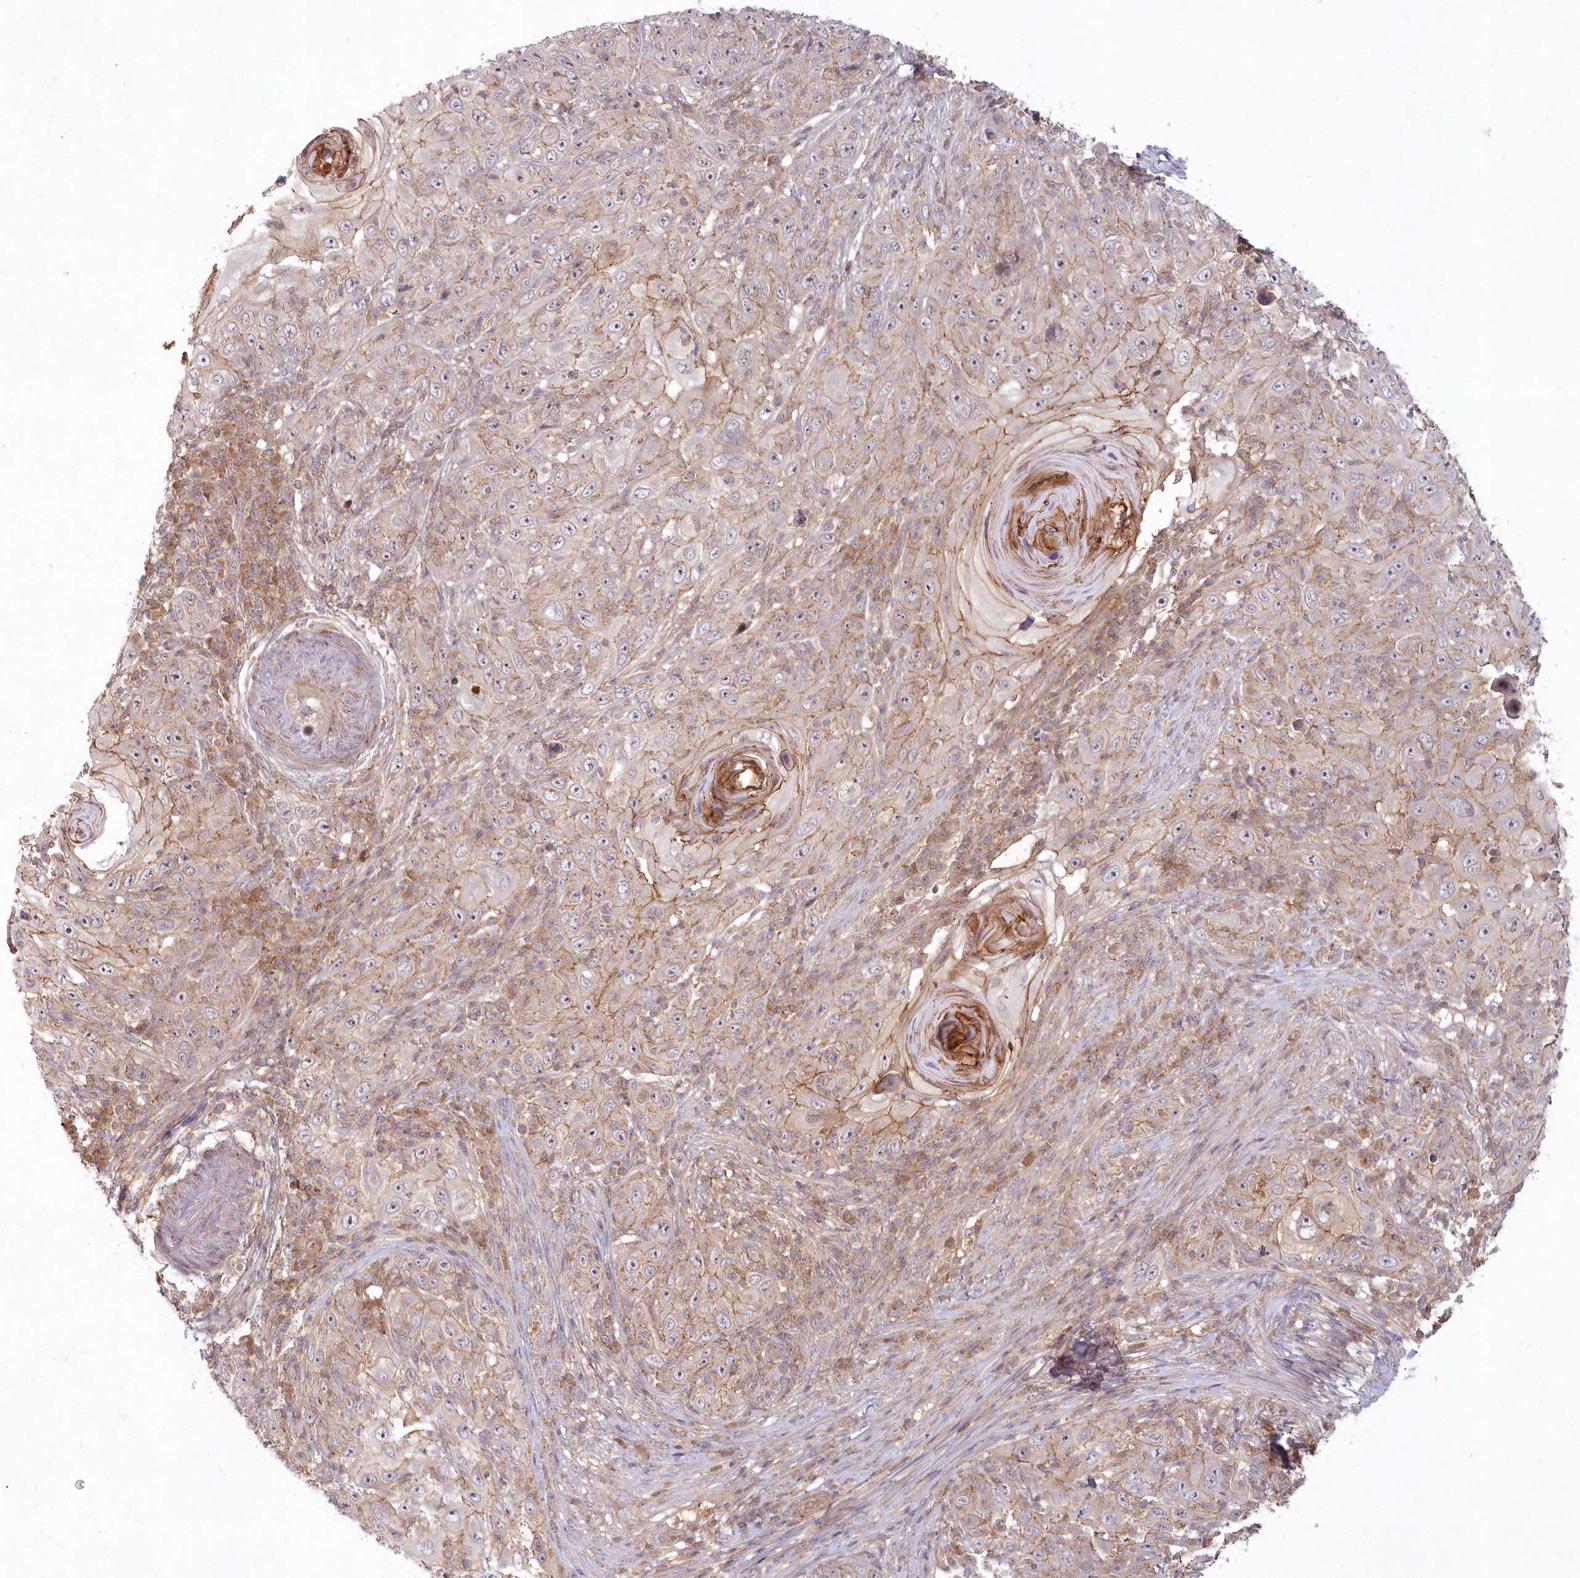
{"staining": {"intensity": "weak", "quantity": "25%-75%", "location": "cytoplasmic/membranous,nuclear"}, "tissue": "skin cancer", "cell_type": "Tumor cells", "image_type": "cancer", "snomed": [{"axis": "morphology", "description": "Squamous cell carcinoma, NOS"}, {"axis": "topography", "description": "Skin"}], "caption": "This is an image of IHC staining of skin squamous cell carcinoma, which shows weak expression in the cytoplasmic/membranous and nuclear of tumor cells.", "gene": "TOGARAM2", "patient": {"sex": "female", "age": 88}}